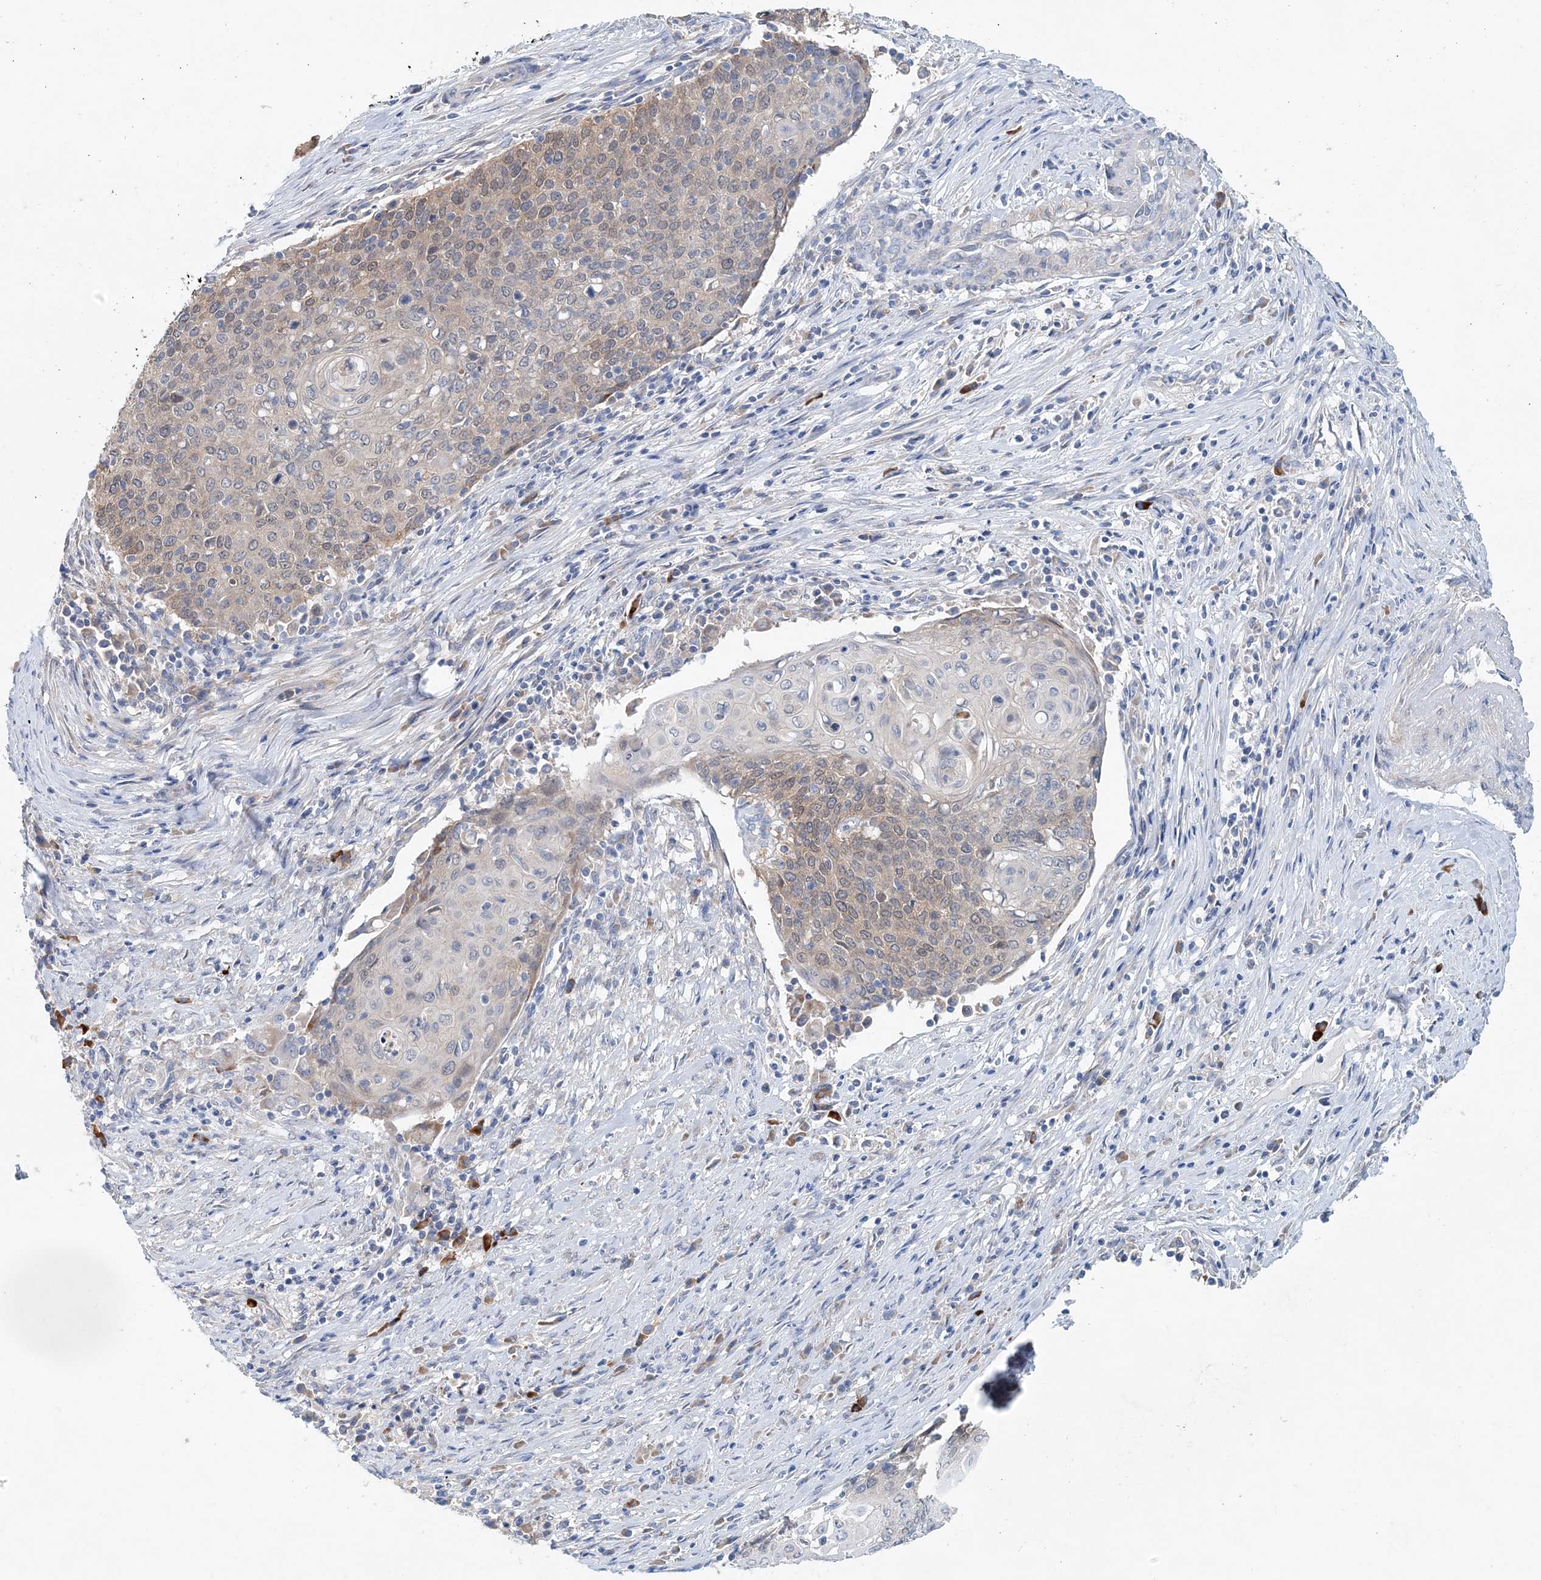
{"staining": {"intensity": "weak", "quantity": "25%-75%", "location": "cytoplasmic/membranous,nuclear"}, "tissue": "cervical cancer", "cell_type": "Tumor cells", "image_type": "cancer", "snomed": [{"axis": "morphology", "description": "Squamous cell carcinoma, NOS"}, {"axis": "topography", "description": "Cervix"}], "caption": "Tumor cells display low levels of weak cytoplasmic/membranous and nuclear staining in about 25%-75% of cells in human cervical squamous cell carcinoma.", "gene": "PFN2", "patient": {"sex": "female", "age": 39}}